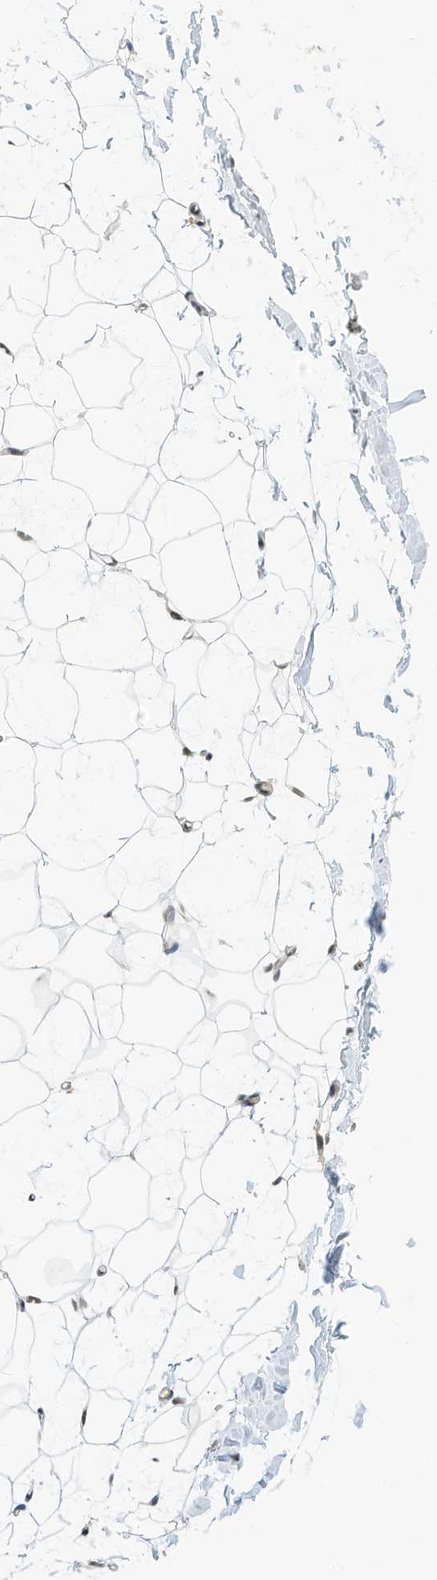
{"staining": {"intensity": "moderate", "quantity": "25%-75%", "location": "cytoplasmic/membranous"}, "tissue": "adipose tissue", "cell_type": "Adipocytes", "image_type": "normal", "snomed": [{"axis": "morphology", "description": "Normal tissue, NOS"}, {"axis": "topography", "description": "Breast"}], "caption": "Protein staining demonstrates moderate cytoplasmic/membranous positivity in about 25%-75% of adipocytes in benign adipose tissue.", "gene": "OFD1", "patient": {"sex": "female", "age": 23}}